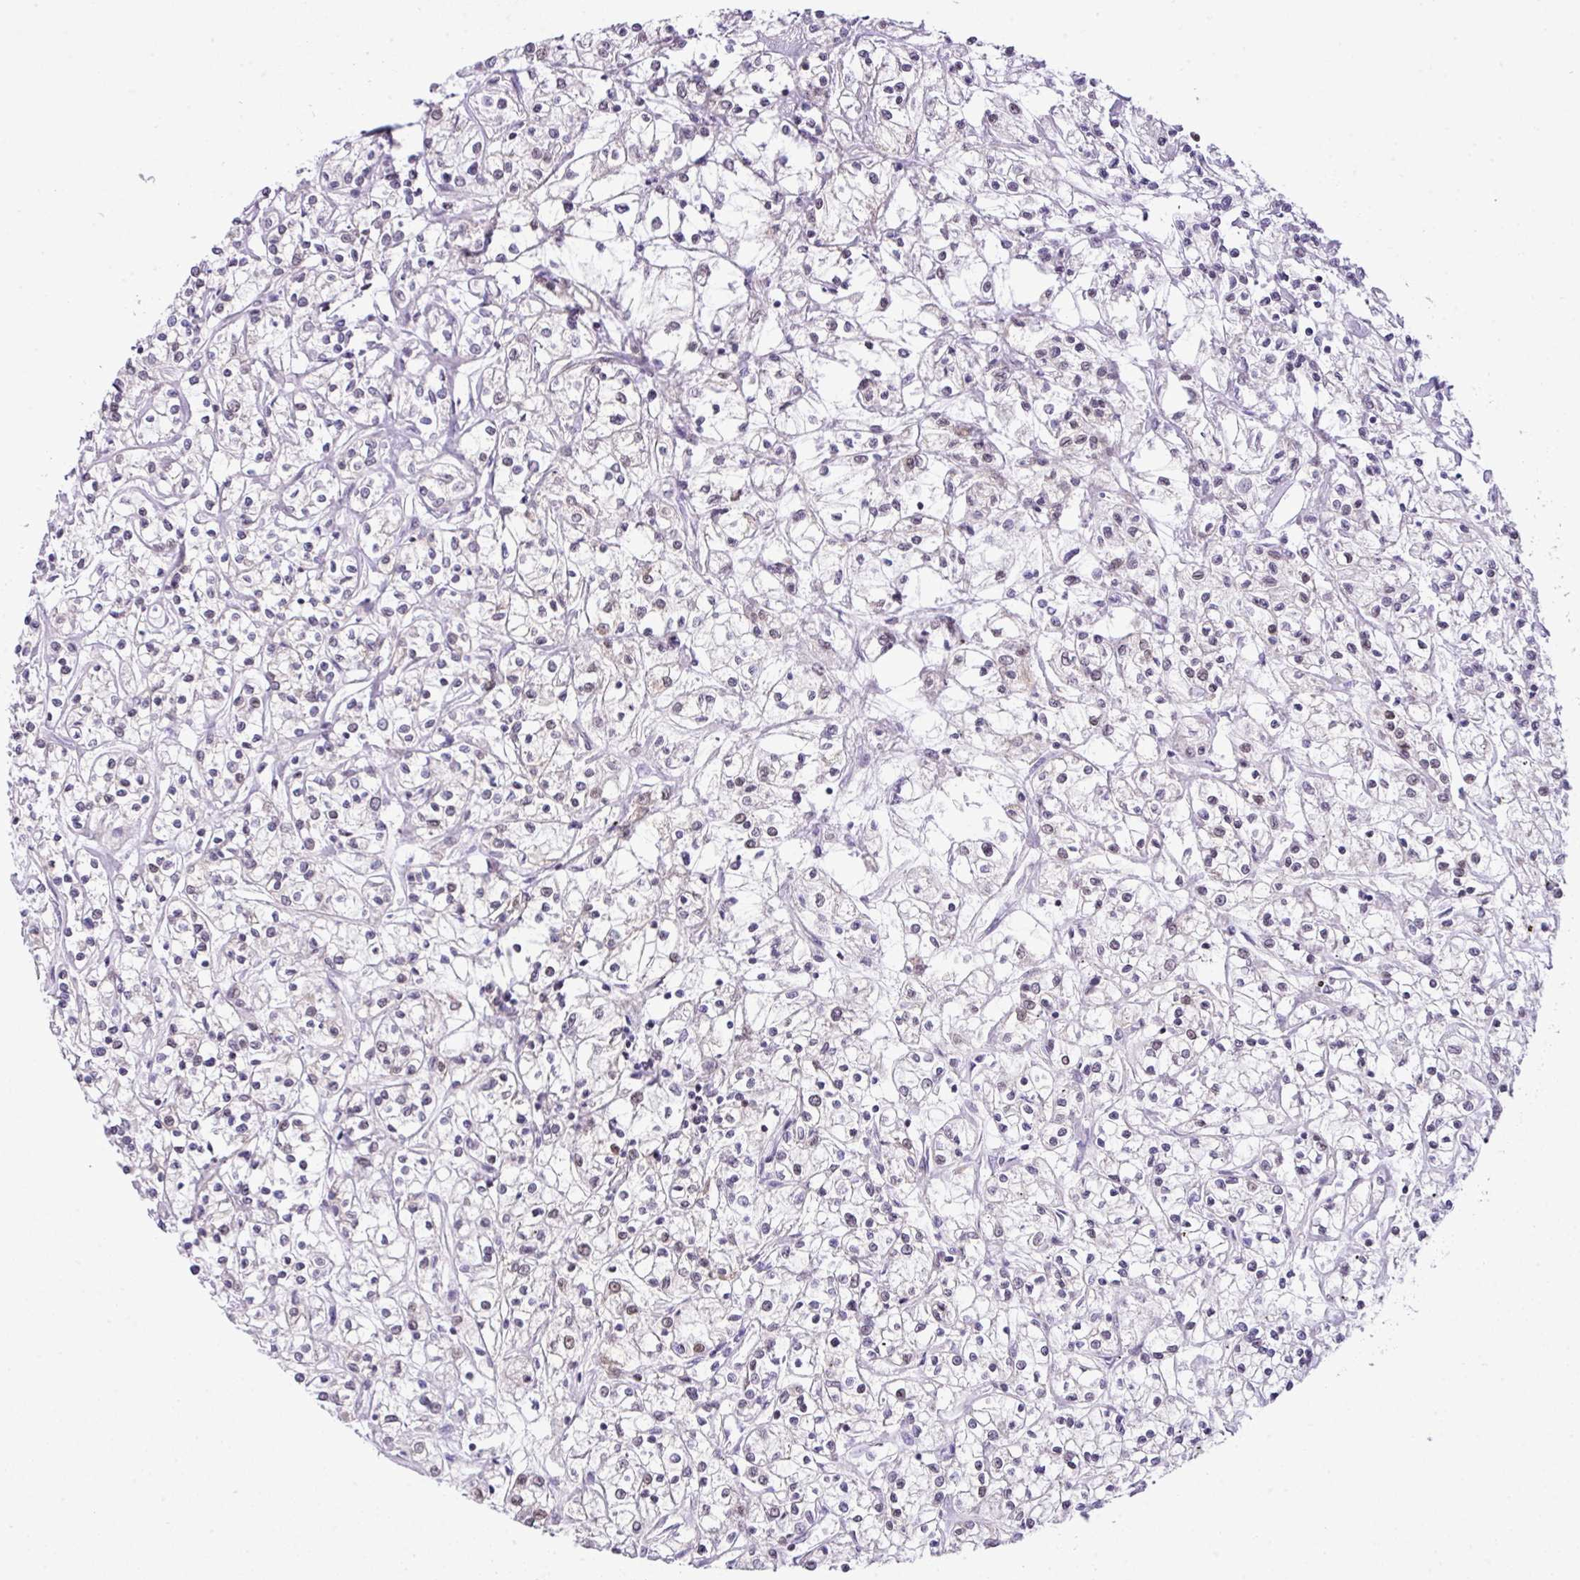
{"staining": {"intensity": "negative", "quantity": "none", "location": "none"}, "tissue": "renal cancer", "cell_type": "Tumor cells", "image_type": "cancer", "snomed": [{"axis": "morphology", "description": "Adenocarcinoma, NOS"}, {"axis": "topography", "description": "Kidney"}], "caption": "Tumor cells show no significant protein positivity in renal adenocarcinoma. The staining is performed using DAB brown chromogen with nuclei counter-stained in using hematoxylin.", "gene": "CCDC137", "patient": {"sex": "female", "age": 59}}